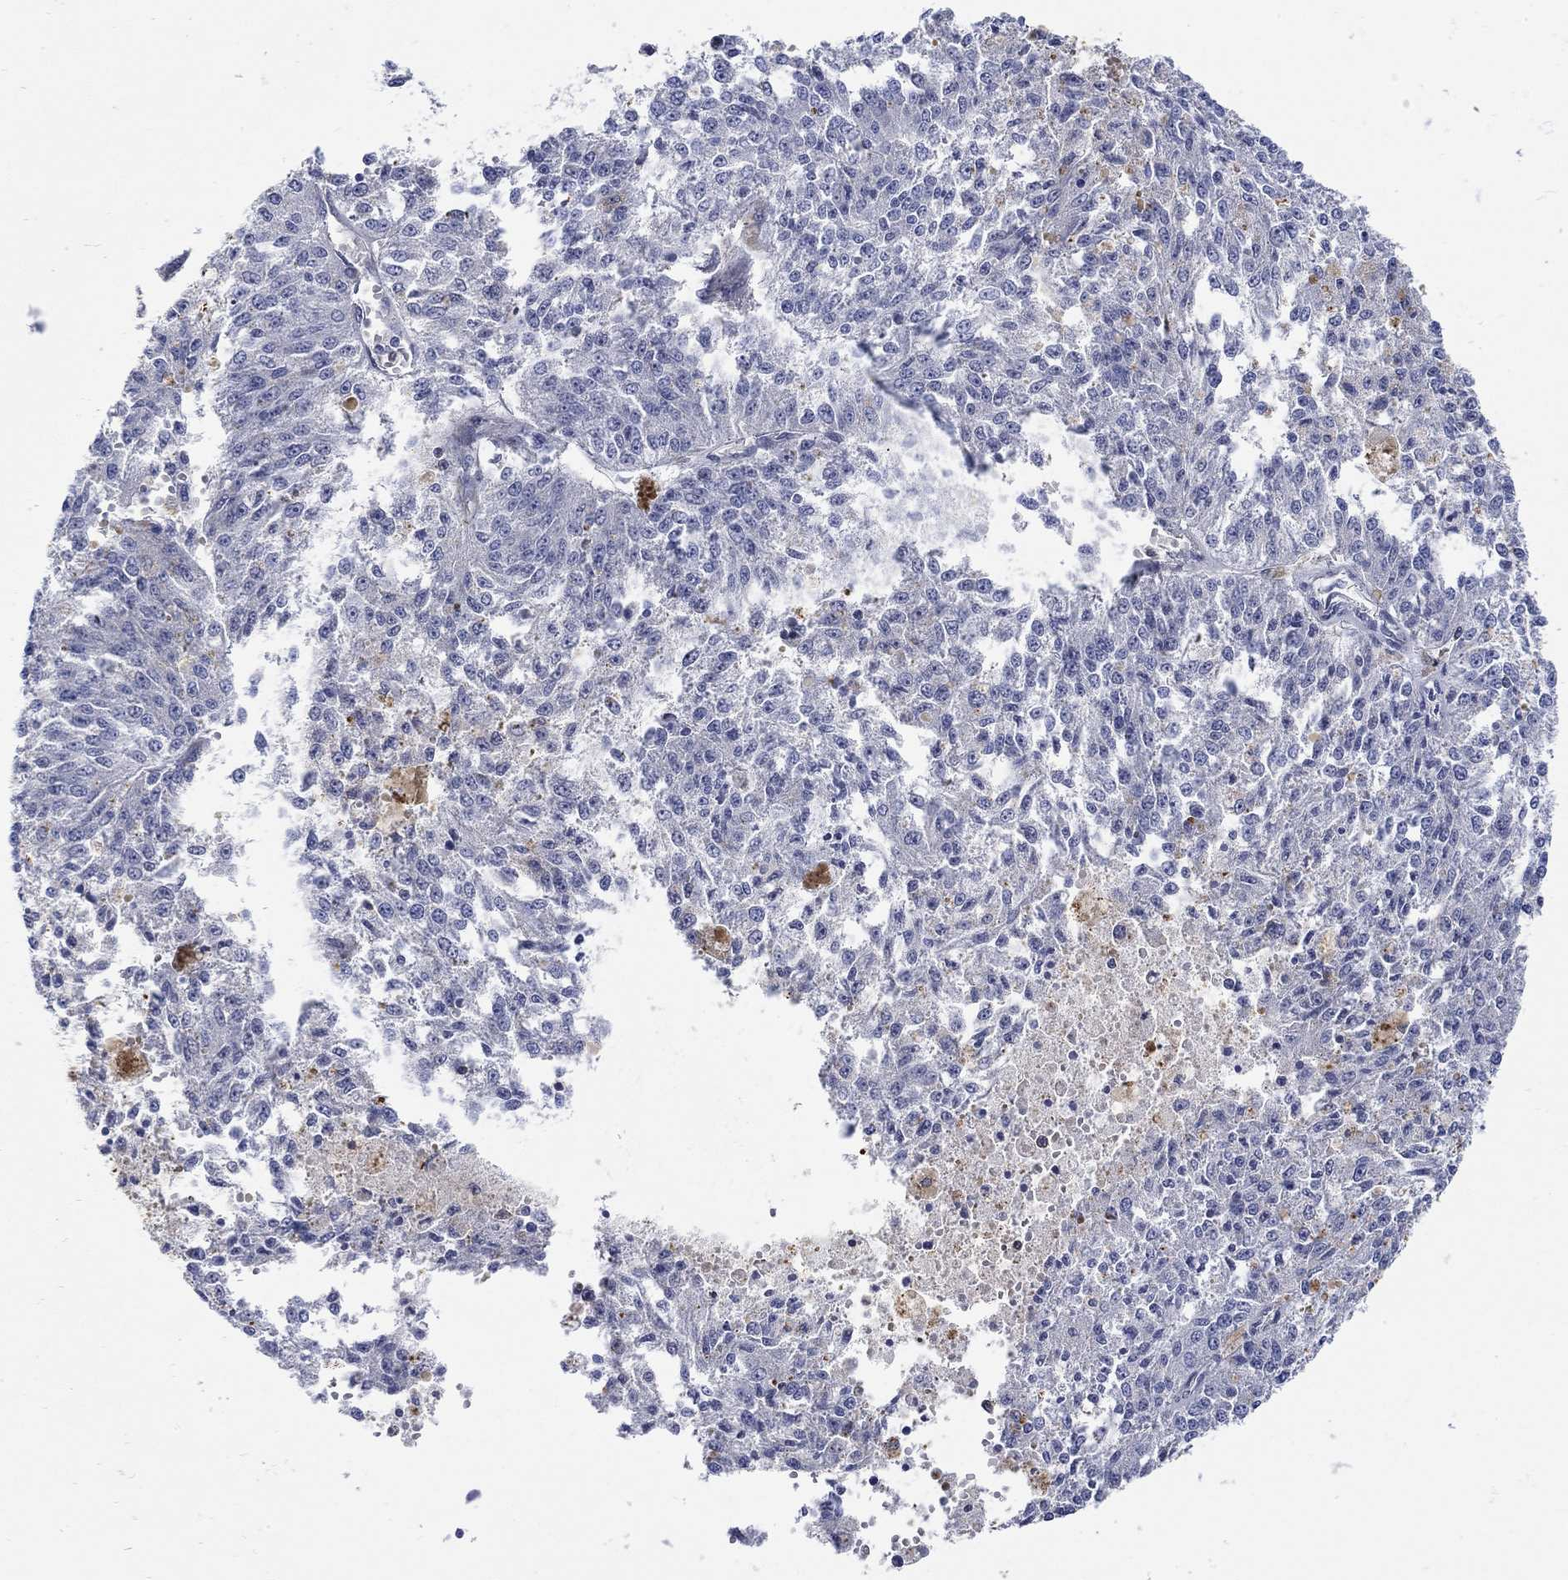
{"staining": {"intensity": "negative", "quantity": "none", "location": "none"}, "tissue": "melanoma", "cell_type": "Tumor cells", "image_type": "cancer", "snomed": [{"axis": "morphology", "description": "Malignant melanoma, Metastatic site"}, {"axis": "topography", "description": "Lymph node"}], "caption": "Immunohistochemistry (IHC) of human melanoma demonstrates no expression in tumor cells.", "gene": "TEKT3", "patient": {"sex": "female", "age": 64}}